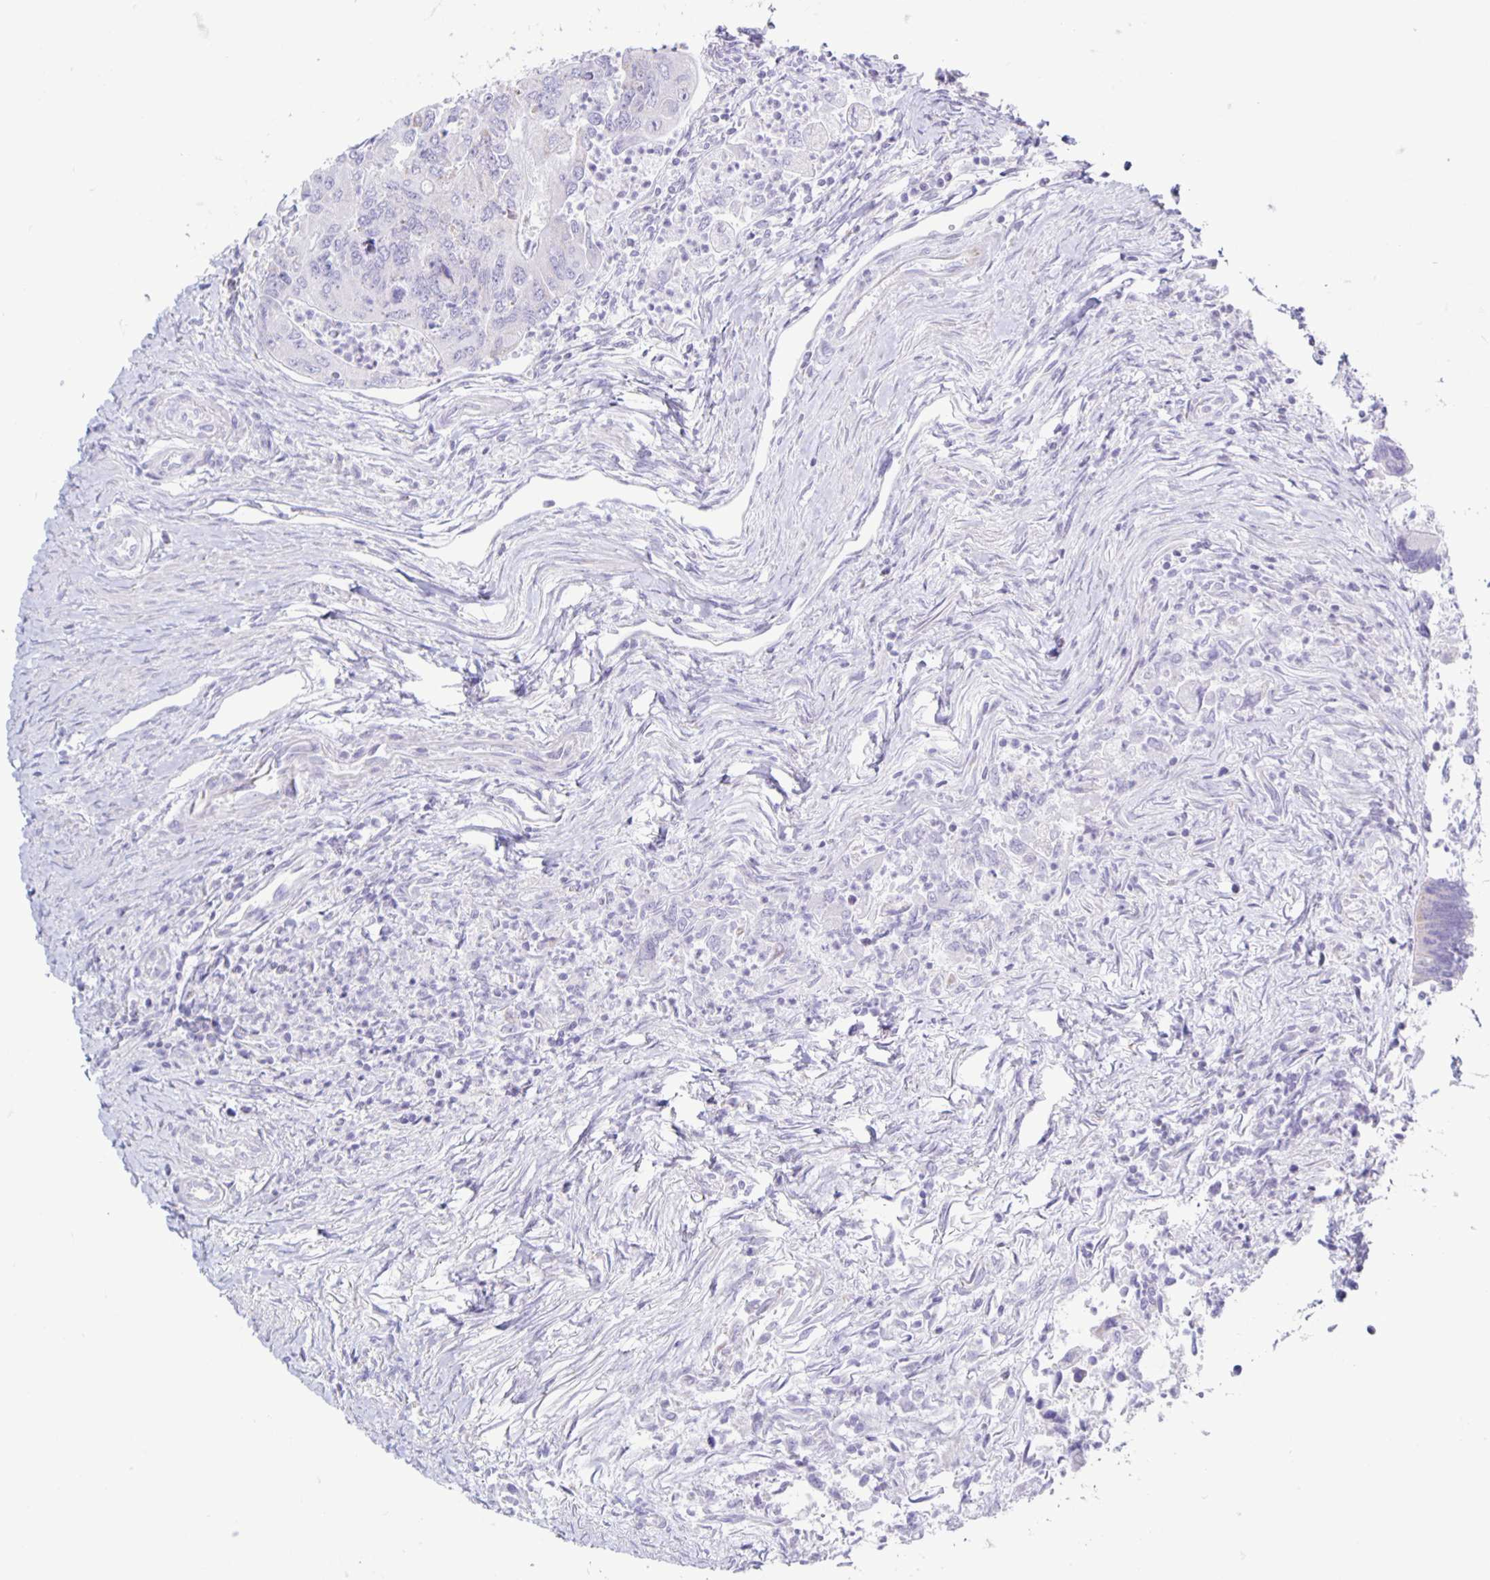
{"staining": {"intensity": "negative", "quantity": "none", "location": "none"}, "tissue": "colorectal cancer", "cell_type": "Tumor cells", "image_type": "cancer", "snomed": [{"axis": "morphology", "description": "Adenocarcinoma, NOS"}, {"axis": "topography", "description": "Colon"}], "caption": "Immunohistochemical staining of colorectal cancer exhibits no significant staining in tumor cells.", "gene": "CT45A5", "patient": {"sex": "female", "age": 67}}